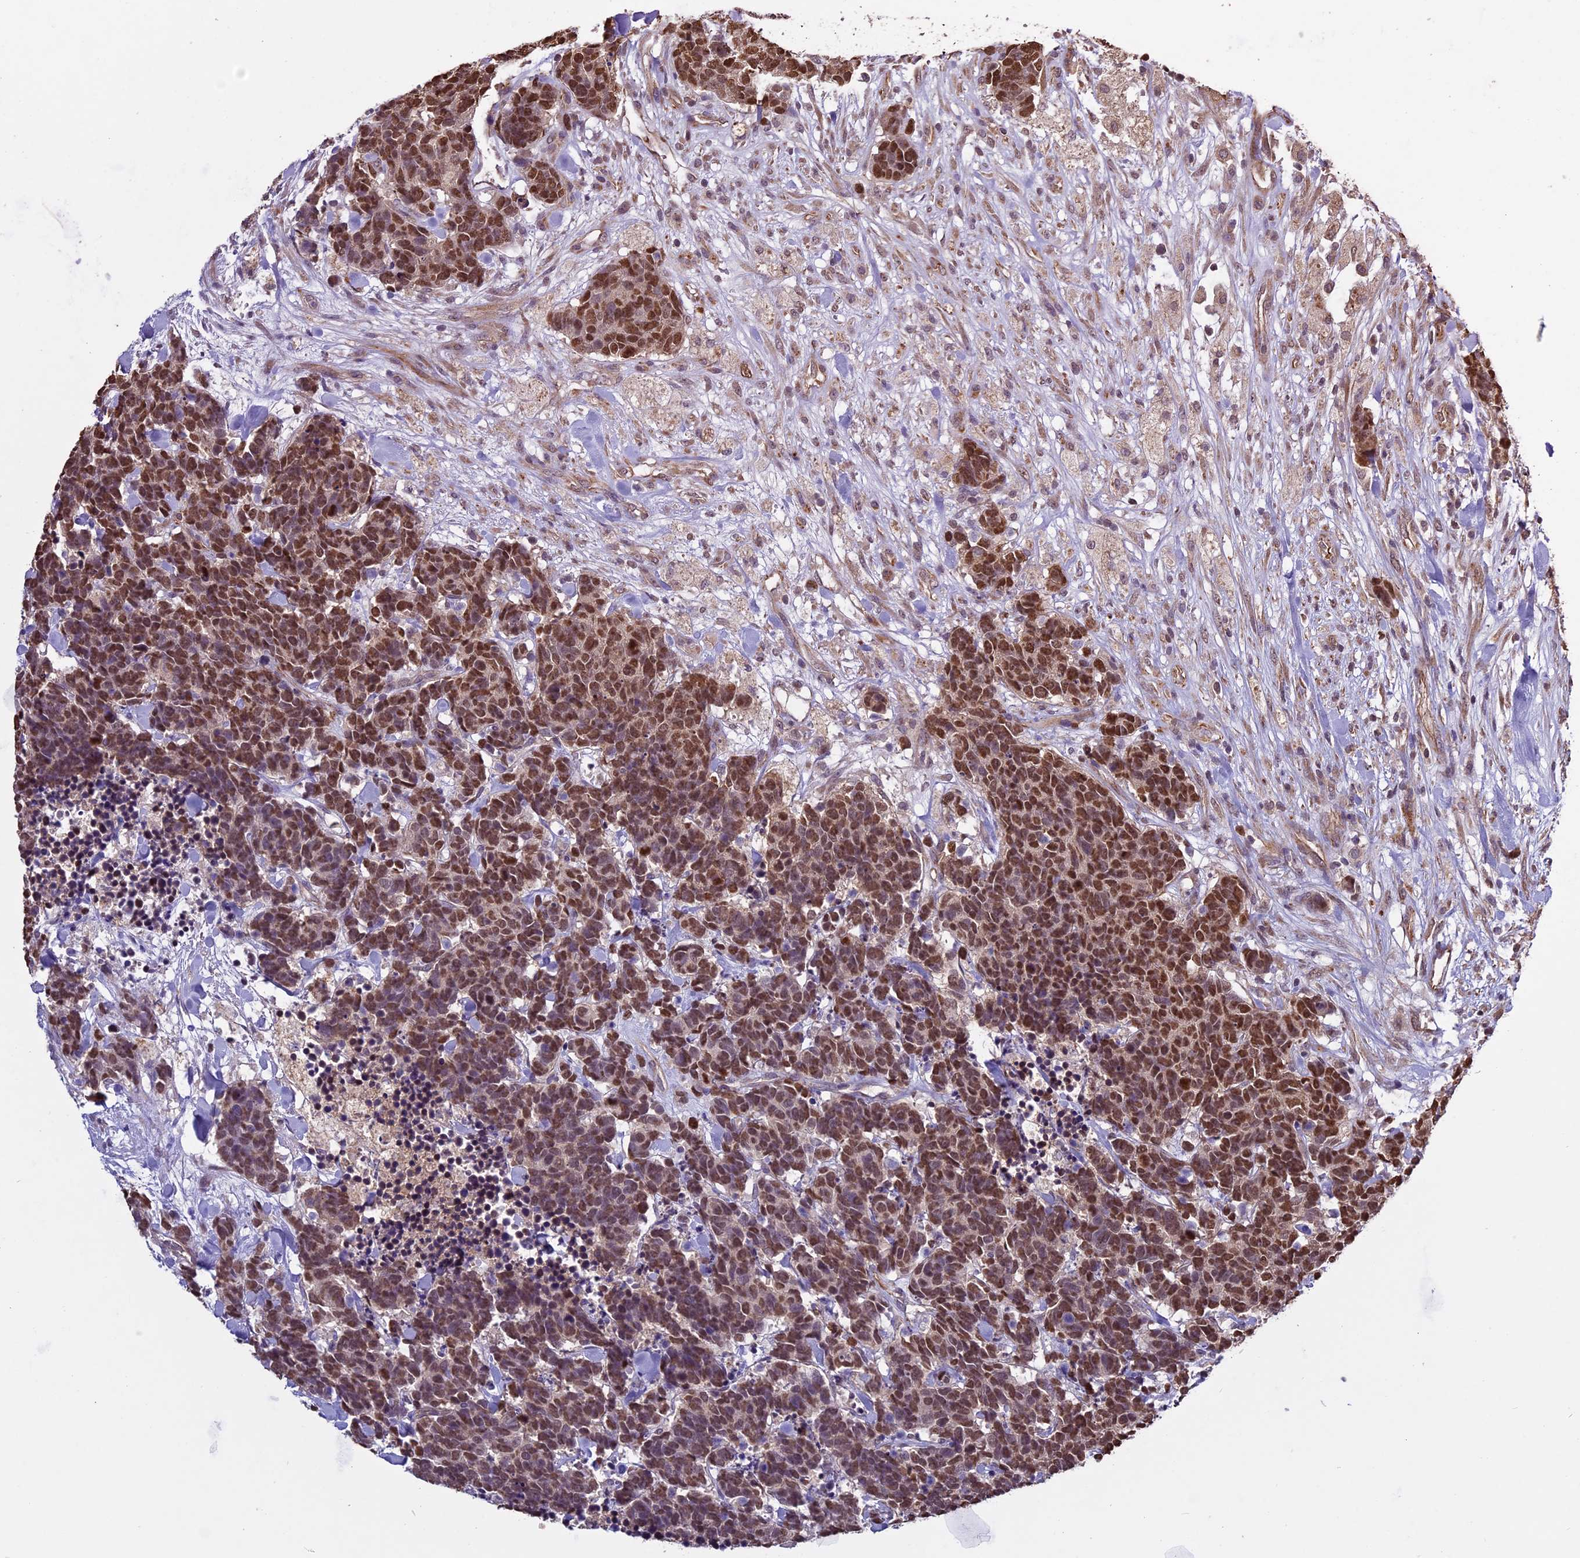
{"staining": {"intensity": "strong", "quantity": ">75%", "location": "nuclear"}, "tissue": "carcinoid", "cell_type": "Tumor cells", "image_type": "cancer", "snomed": [{"axis": "morphology", "description": "Carcinoma, NOS"}, {"axis": "morphology", "description": "Carcinoid, malignant, NOS"}, {"axis": "topography", "description": "Prostate"}], "caption": "Carcinoid tissue demonstrates strong nuclear expression in about >75% of tumor cells, visualized by immunohistochemistry.", "gene": "C3orf70", "patient": {"sex": "male", "age": 57}}